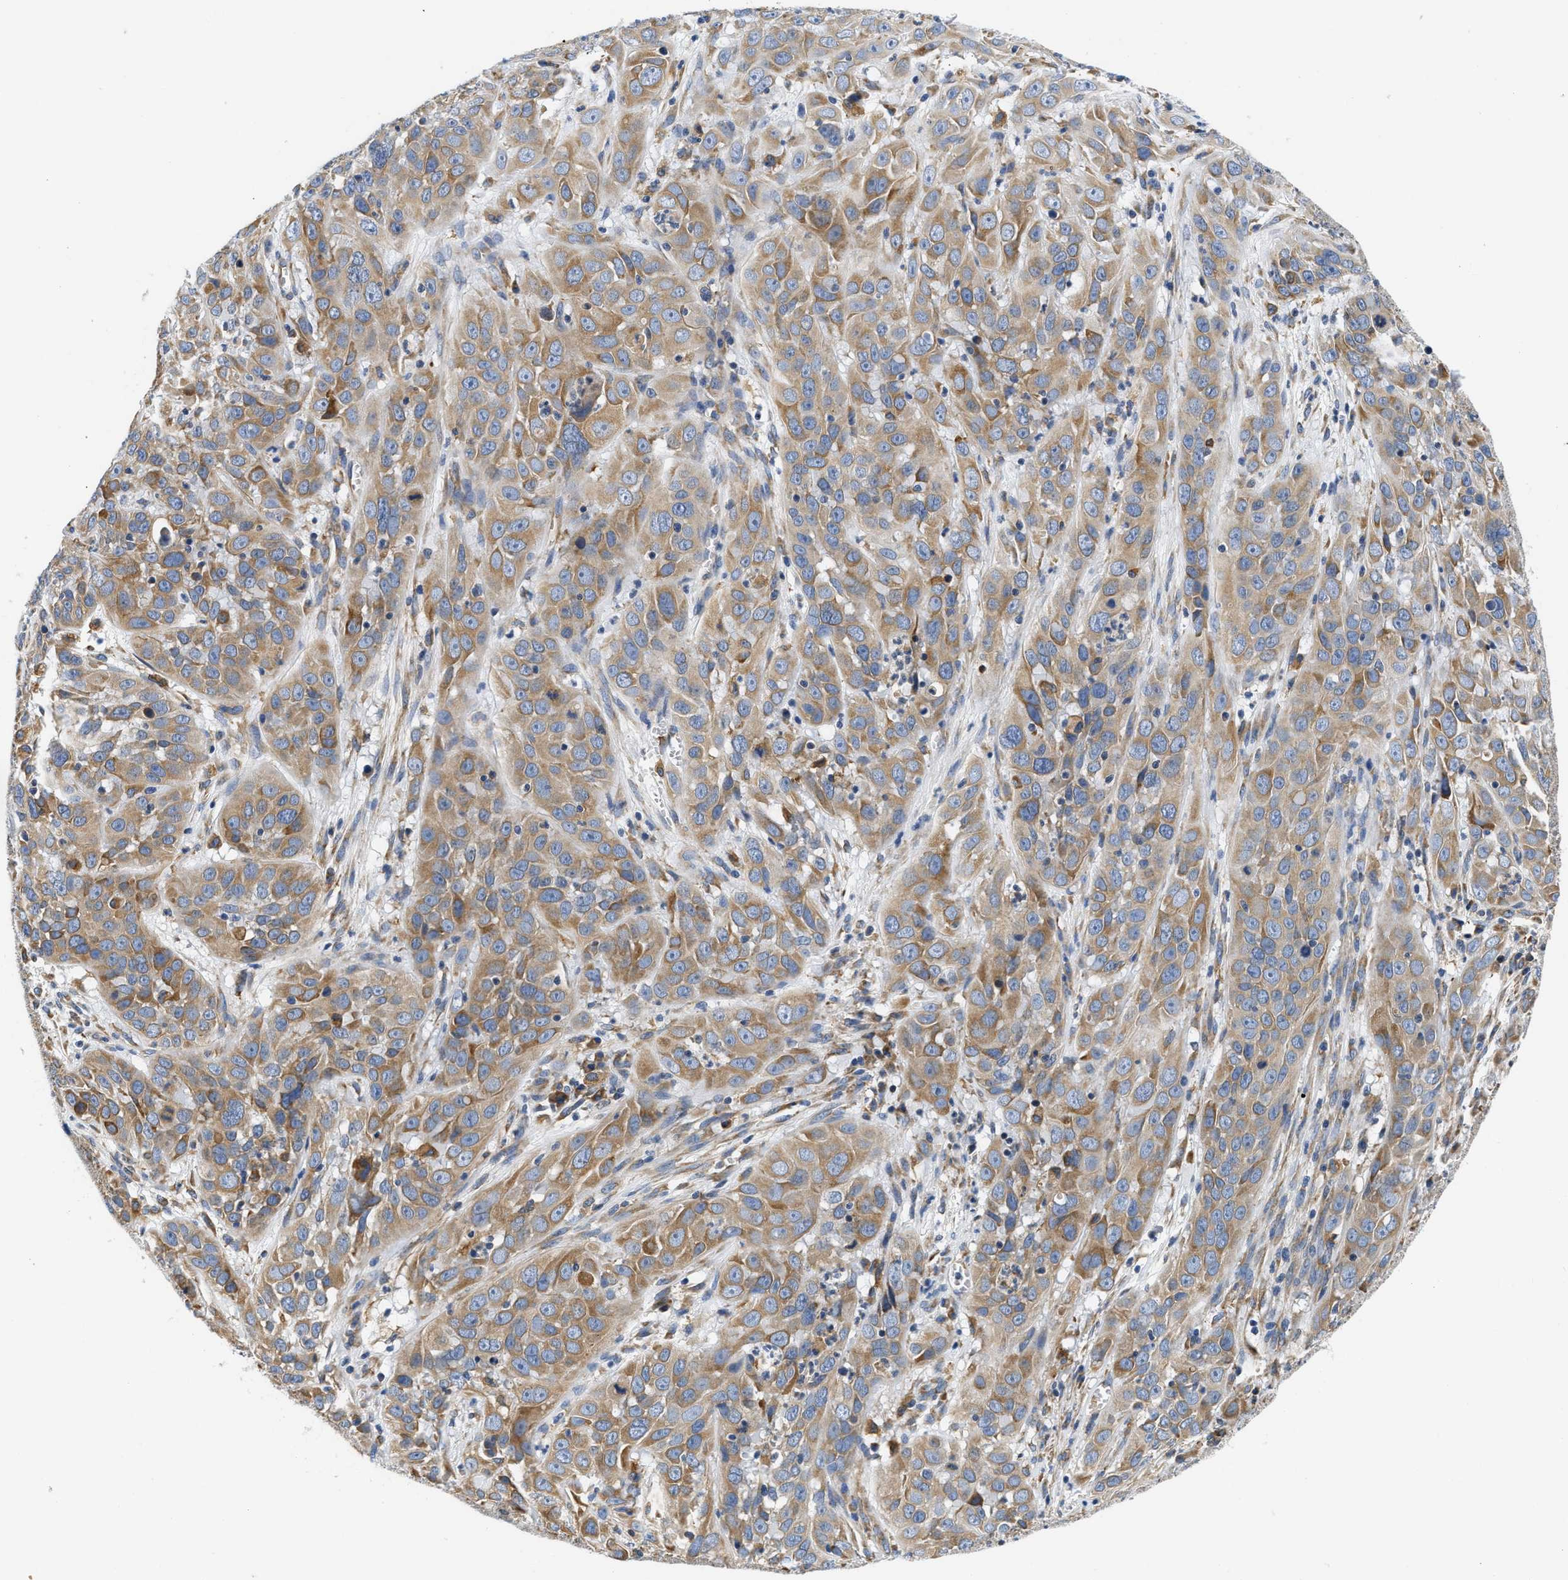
{"staining": {"intensity": "moderate", "quantity": ">75%", "location": "cytoplasmic/membranous"}, "tissue": "cervical cancer", "cell_type": "Tumor cells", "image_type": "cancer", "snomed": [{"axis": "morphology", "description": "Squamous cell carcinoma, NOS"}, {"axis": "topography", "description": "Cervix"}], "caption": "DAB immunohistochemical staining of human cervical squamous cell carcinoma demonstrates moderate cytoplasmic/membranous protein positivity in about >75% of tumor cells.", "gene": "HDHD3", "patient": {"sex": "female", "age": 32}}